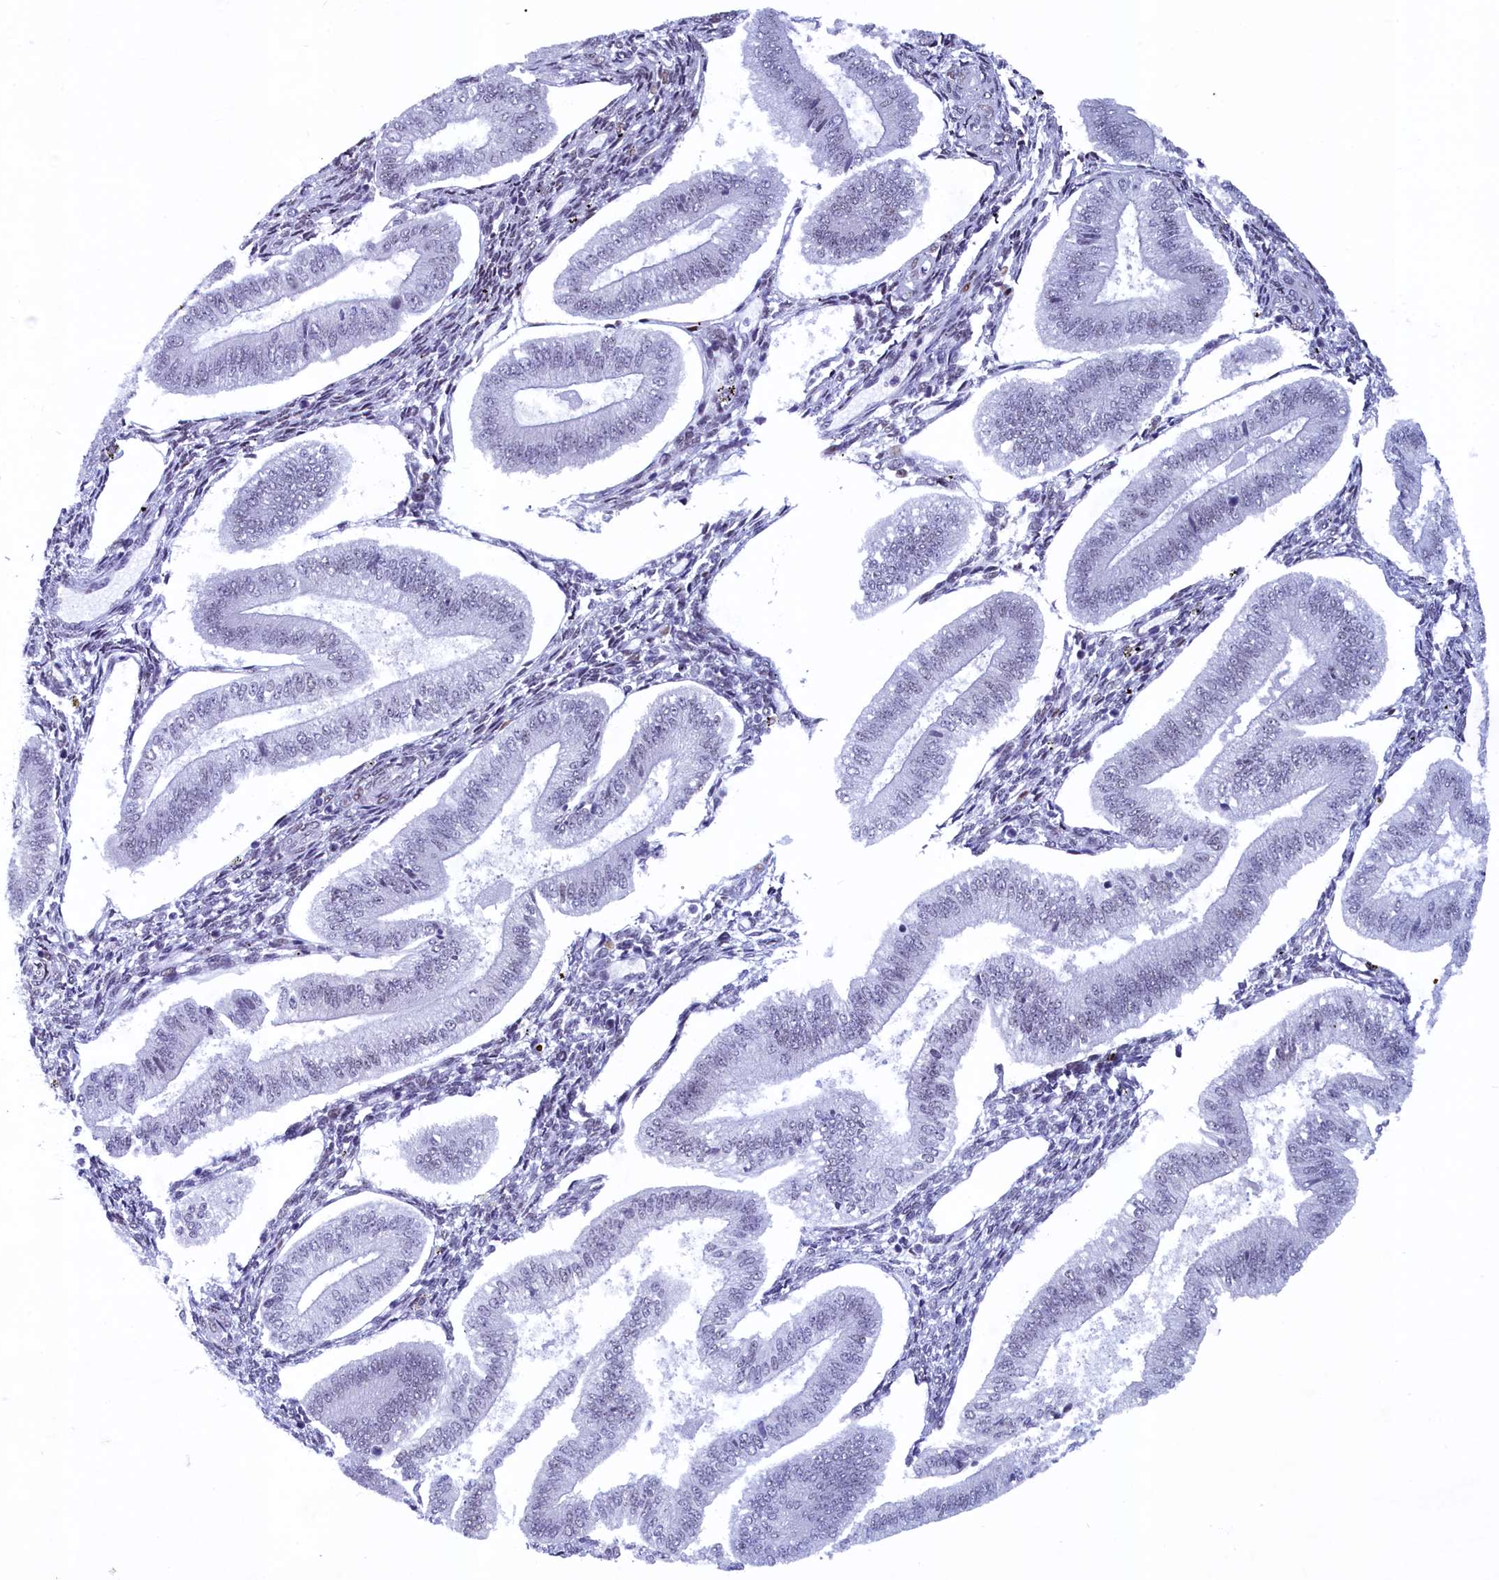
{"staining": {"intensity": "weak", "quantity": "<25%", "location": "nuclear"}, "tissue": "endometrium", "cell_type": "Cells in endometrial stroma", "image_type": "normal", "snomed": [{"axis": "morphology", "description": "Normal tissue, NOS"}, {"axis": "topography", "description": "Endometrium"}], "caption": "DAB immunohistochemical staining of unremarkable endometrium exhibits no significant positivity in cells in endometrial stroma.", "gene": "SUGP2", "patient": {"sex": "female", "age": 34}}